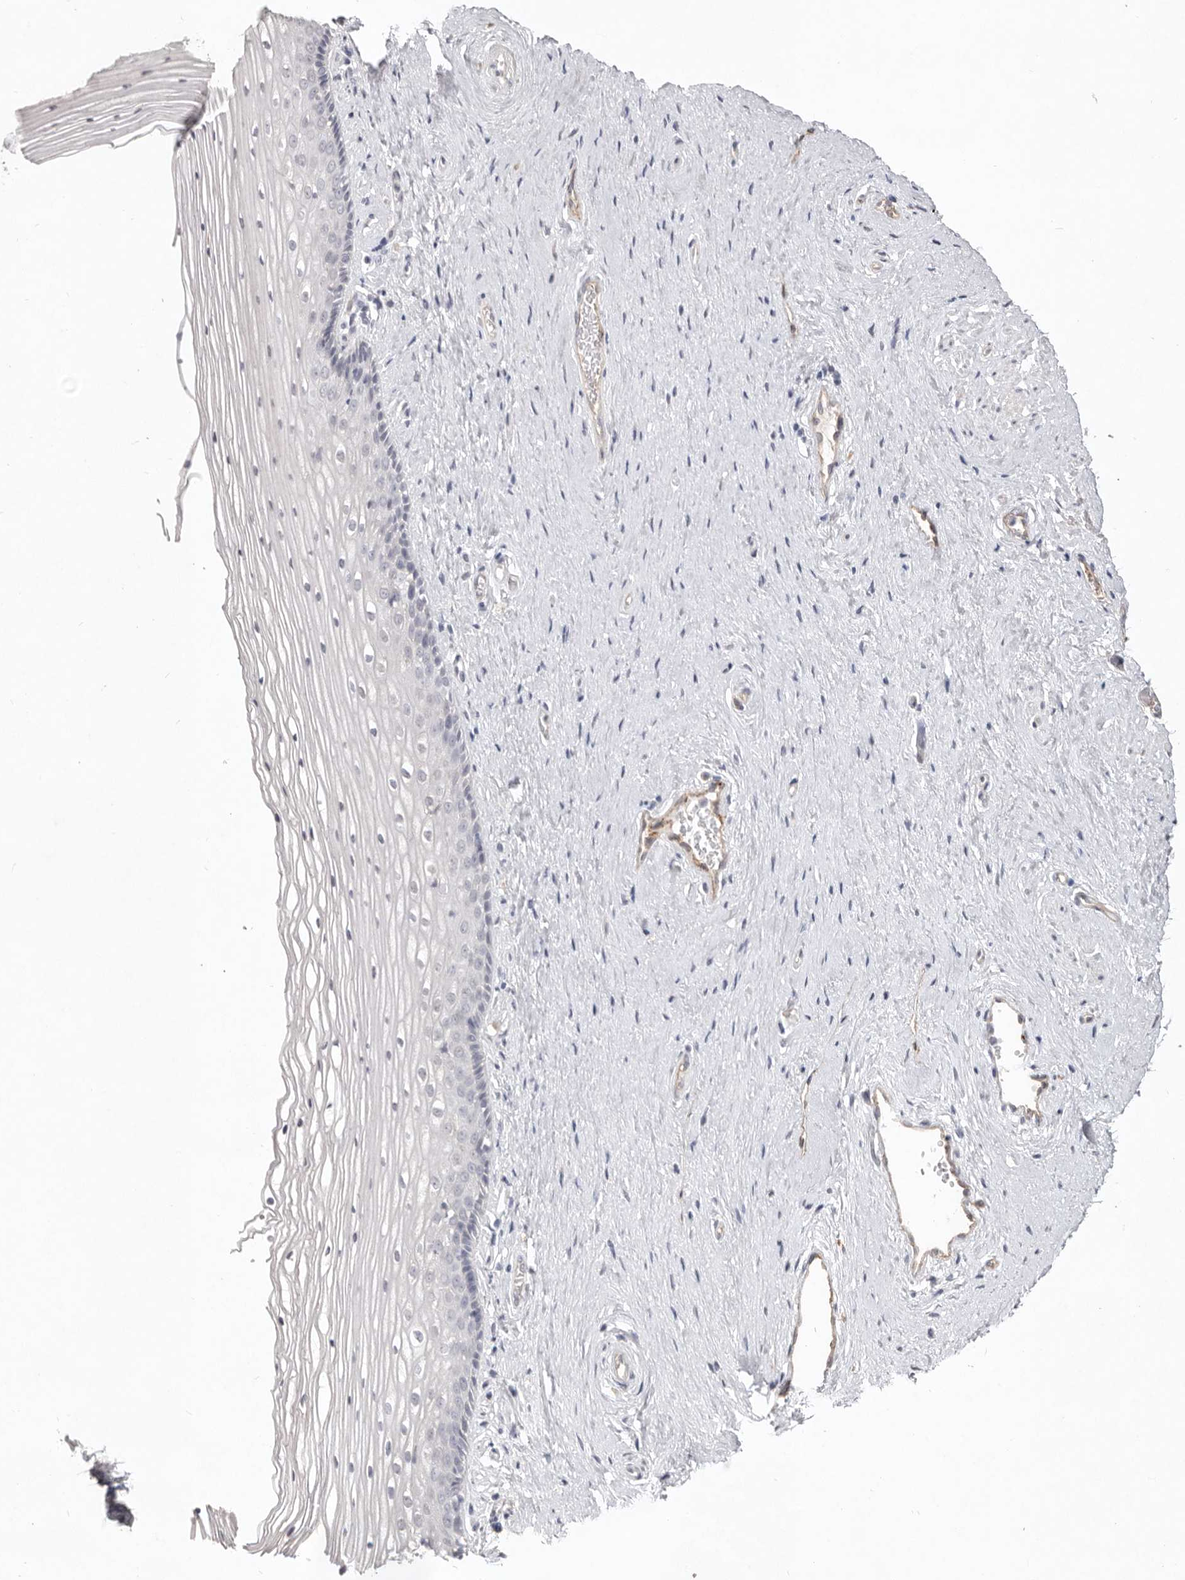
{"staining": {"intensity": "negative", "quantity": "none", "location": "none"}, "tissue": "vagina", "cell_type": "Squamous epithelial cells", "image_type": "normal", "snomed": [{"axis": "morphology", "description": "Normal tissue, NOS"}, {"axis": "topography", "description": "Vagina"}], "caption": "IHC of unremarkable human vagina displays no staining in squamous epithelial cells.", "gene": "ZYG11B", "patient": {"sex": "female", "age": 46}}